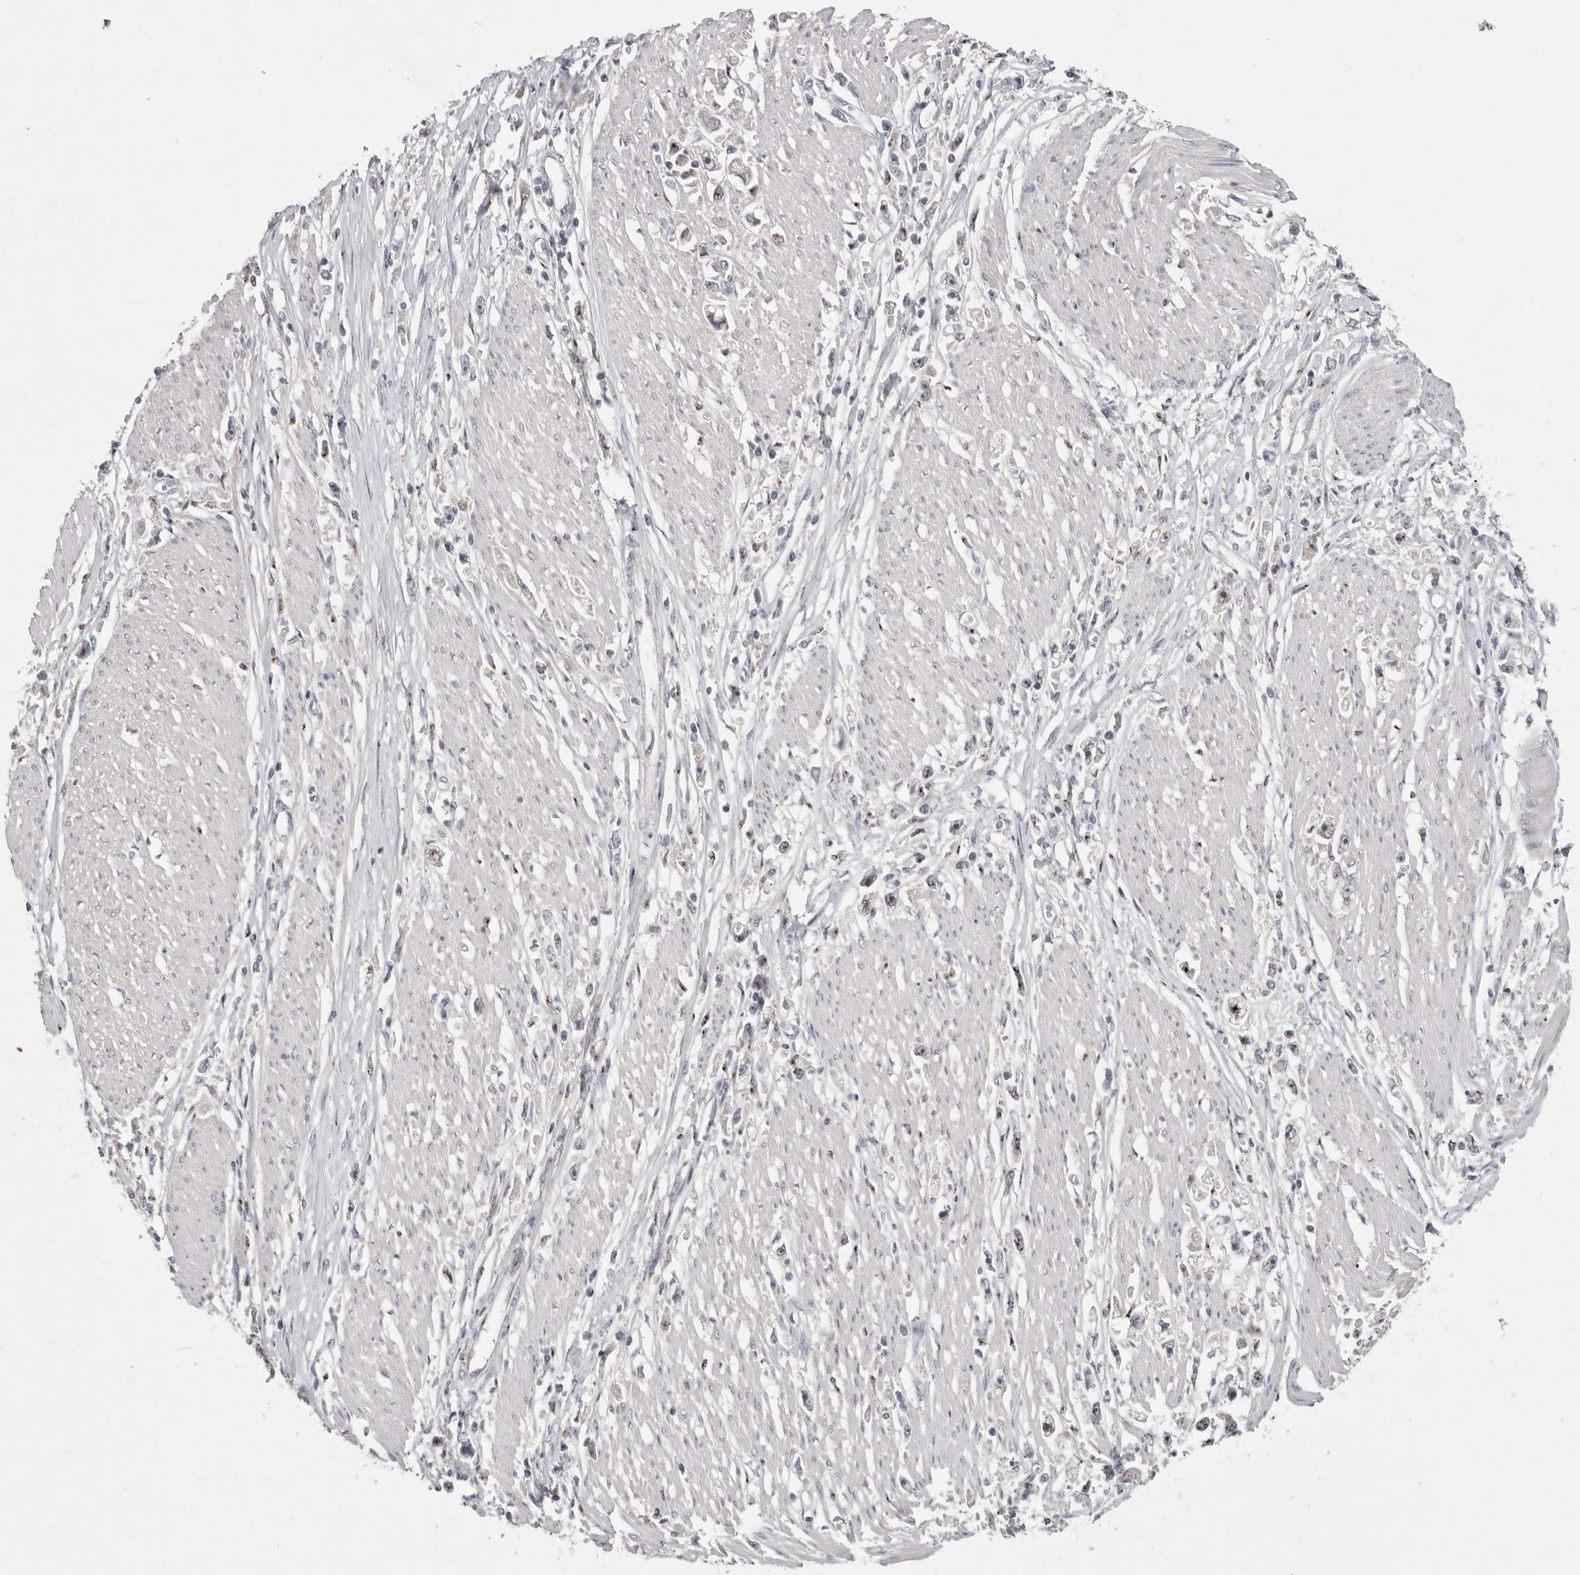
{"staining": {"intensity": "weak", "quantity": "<25%", "location": "nuclear"}, "tissue": "stomach cancer", "cell_type": "Tumor cells", "image_type": "cancer", "snomed": [{"axis": "morphology", "description": "Adenocarcinoma, NOS"}, {"axis": "topography", "description": "Stomach"}], "caption": "Immunohistochemistry micrograph of neoplastic tissue: human stomach adenocarcinoma stained with DAB displays no significant protein positivity in tumor cells.", "gene": "HUS1", "patient": {"sex": "female", "age": 59}}